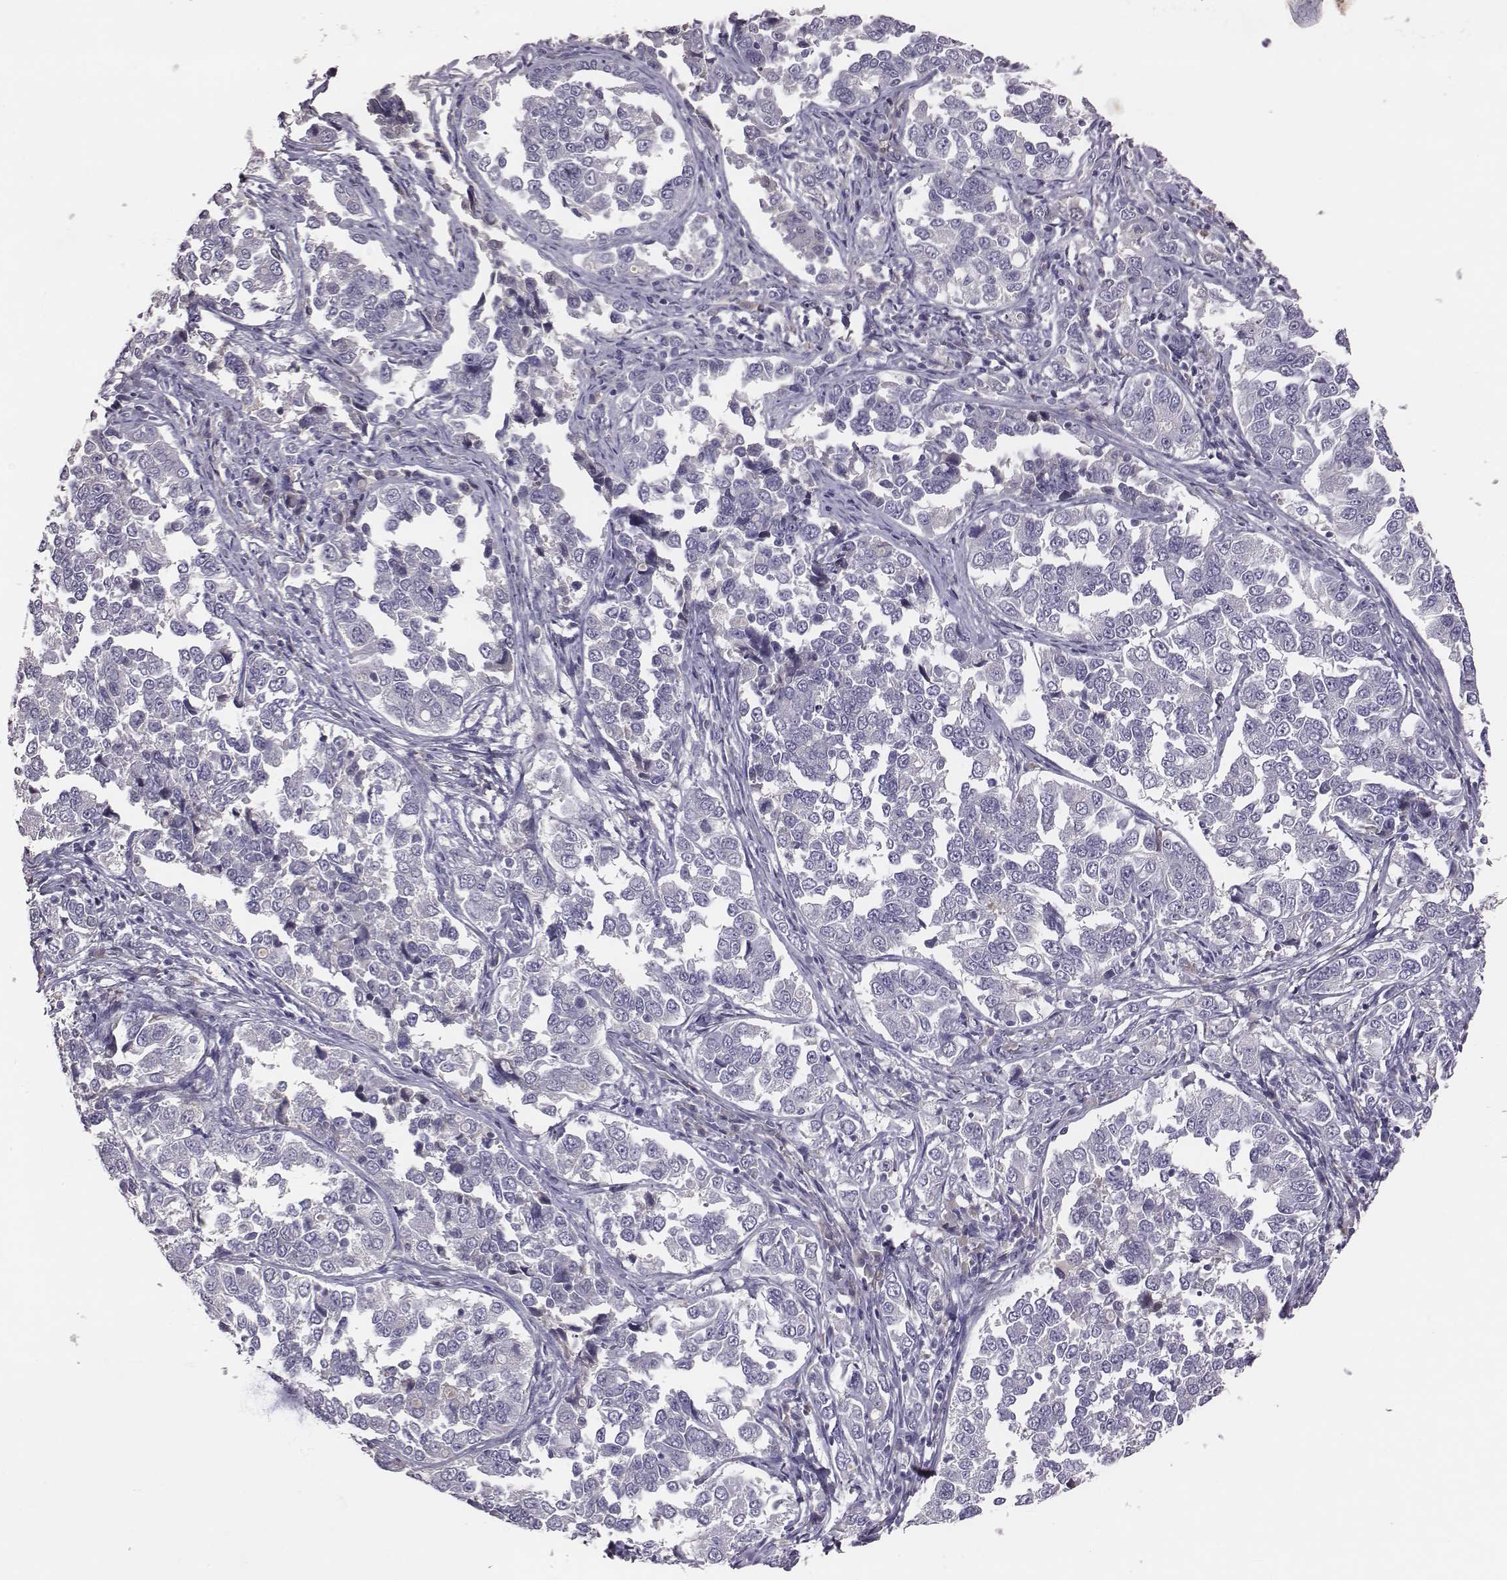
{"staining": {"intensity": "negative", "quantity": "none", "location": "none"}, "tissue": "endometrial cancer", "cell_type": "Tumor cells", "image_type": "cancer", "snomed": [{"axis": "morphology", "description": "Adenocarcinoma, NOS"}, {"axis": "topography", "description": "Endometrium"}], "caption": "Immunohistochemistry (IHC) image of neoplastic tissue: endometrial adenocarcinoma stained with DAB exhibits no significant protein positivity in tumor cells.", "gene": "EN1", "patient": {"sex": "female", "age": 43}}